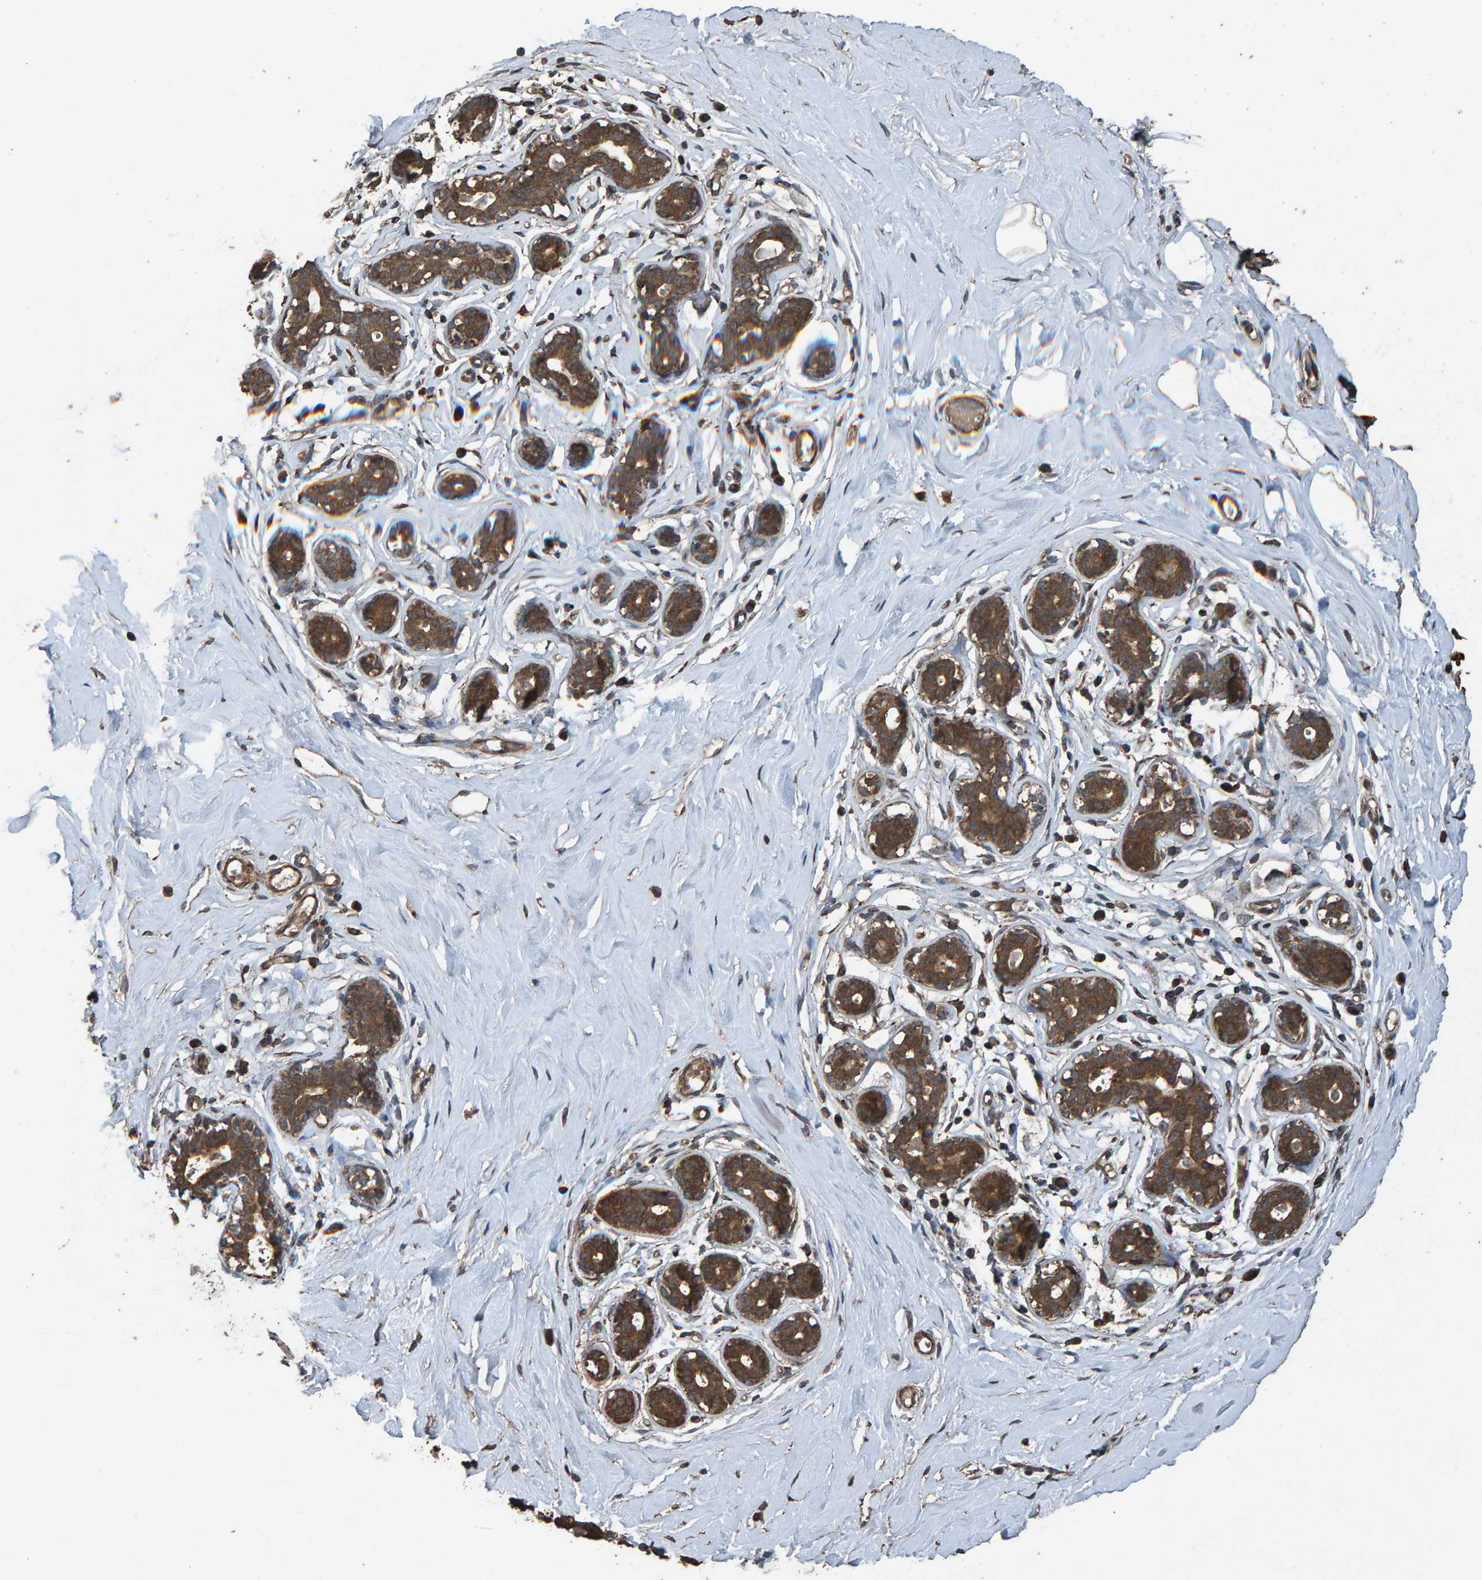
{"staining": {"intensity": "moderate", "quantity": ">75%", "location": "cytoplasmic/membranous"}, "tissue": "breast", "cell_type": "Adipocytes", "image_type": "normal", "snomed": [{"axis": "morphology", "description": "Normal tissue, NOS"}, {"axis": "topography", "description": "Breast"}], "caption": "Breast was stained to show a protein in brown. There is medium levels of moderate cytoplasmic/membranous positivity in approximately >75% of adipocytes. The protein is shown in brown color, while the nuclei are stained blue.", "gene": "DUS1L", "patient": {"sex": "female", "age": 23}}